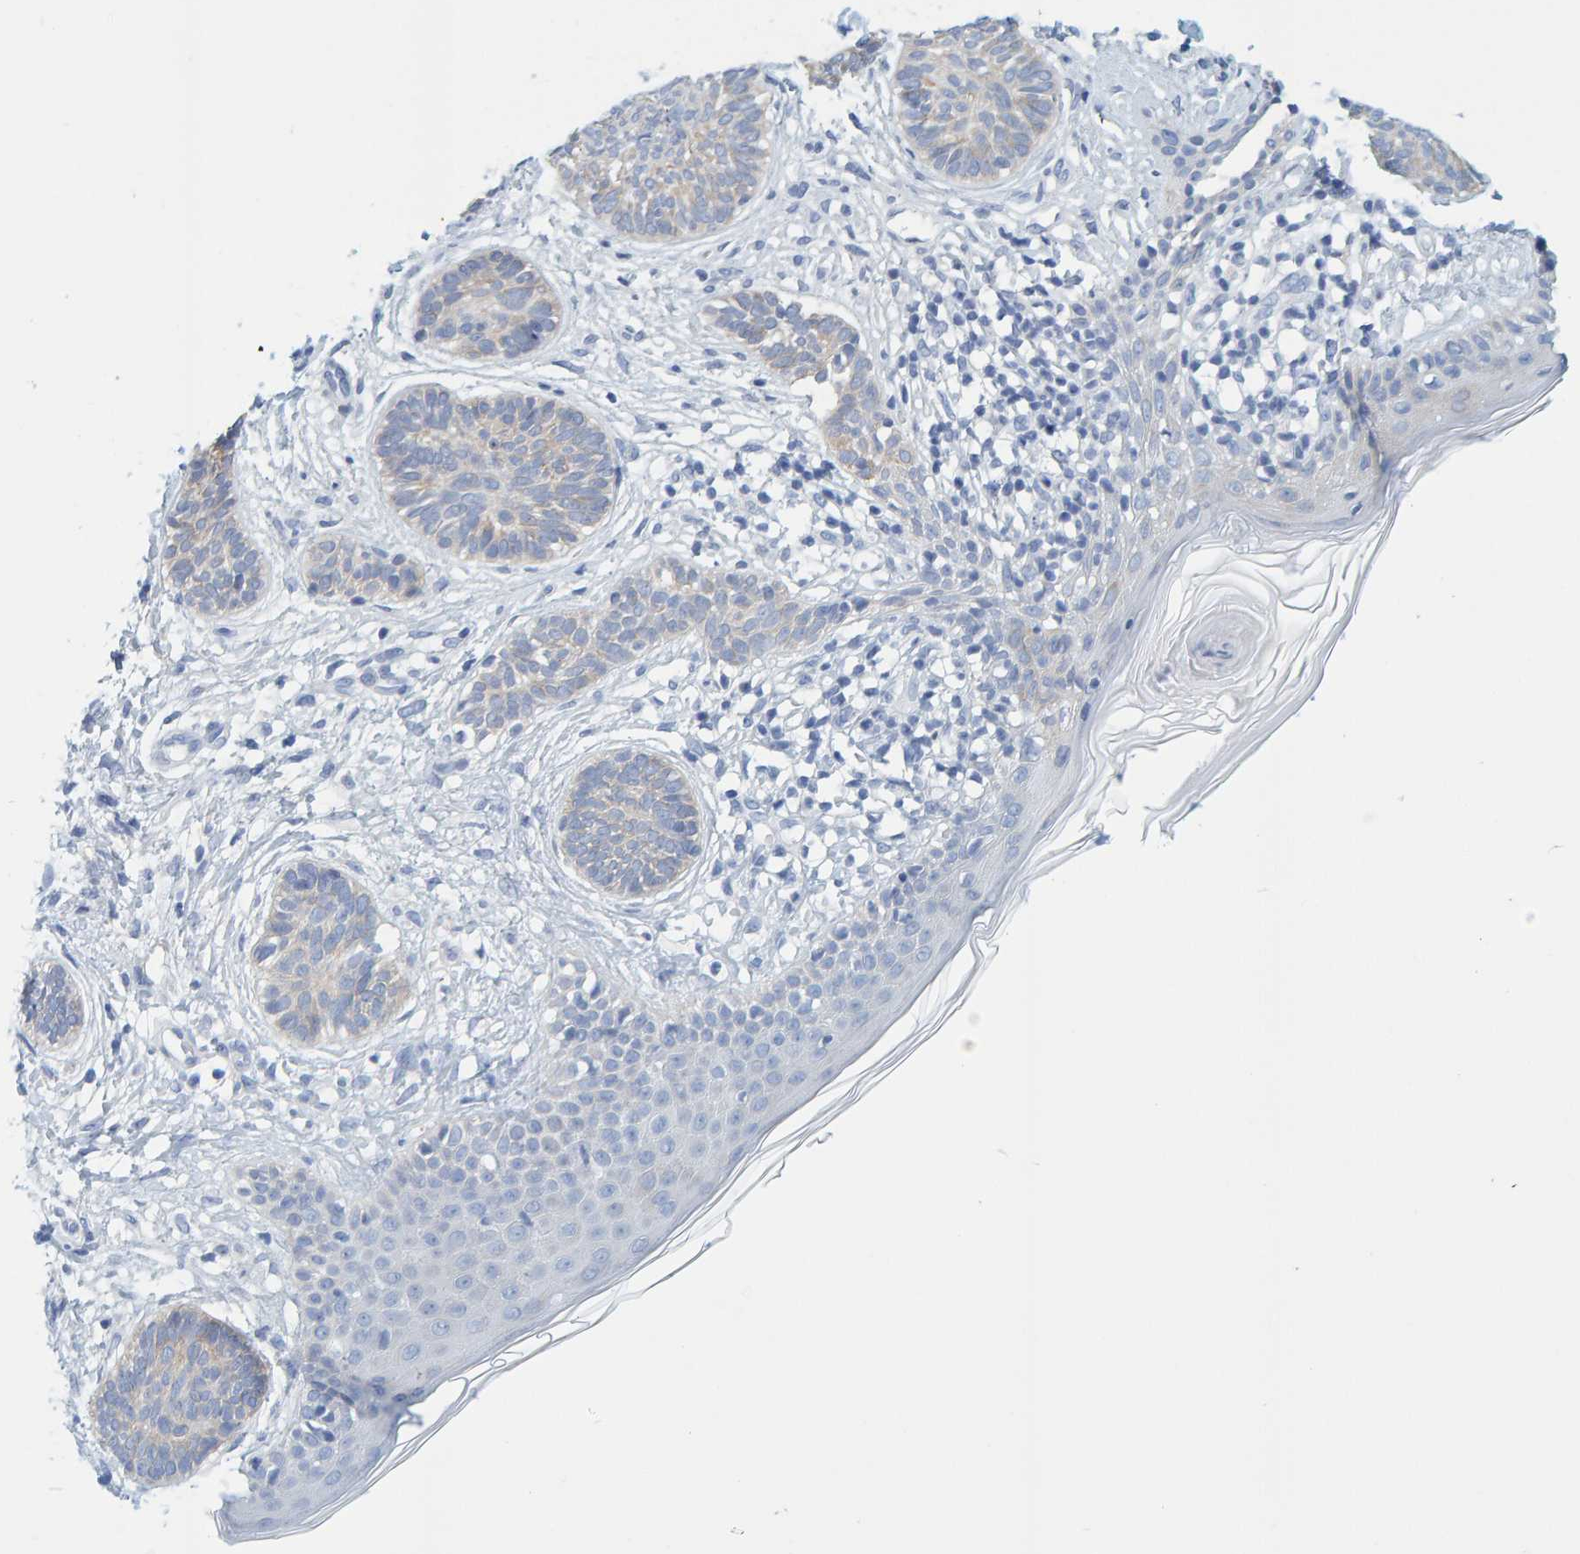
{"staining": {"intensity": "weak", "quantity": "<25%", "location": "cytoplasmic/membranous"}, "tissue": "skin cancer", "cell_type": "Tumor cells", "image_type": "cancer", "snomed": [{"axis": "morphology", "description": "Normal tissue, NOS"}, {"axis": "morphology", "description": "Basal cell carcinoma"}, {"axis": "topography", "description": "Skin"}], "caption": "Human basal cell carcinoma (skin) stained for a protein using immunohistochemistry (IHC) shows no positivity in tumor cells.", "gene": "KLHL11", "patient": {"sex": "male", "age": 63}}